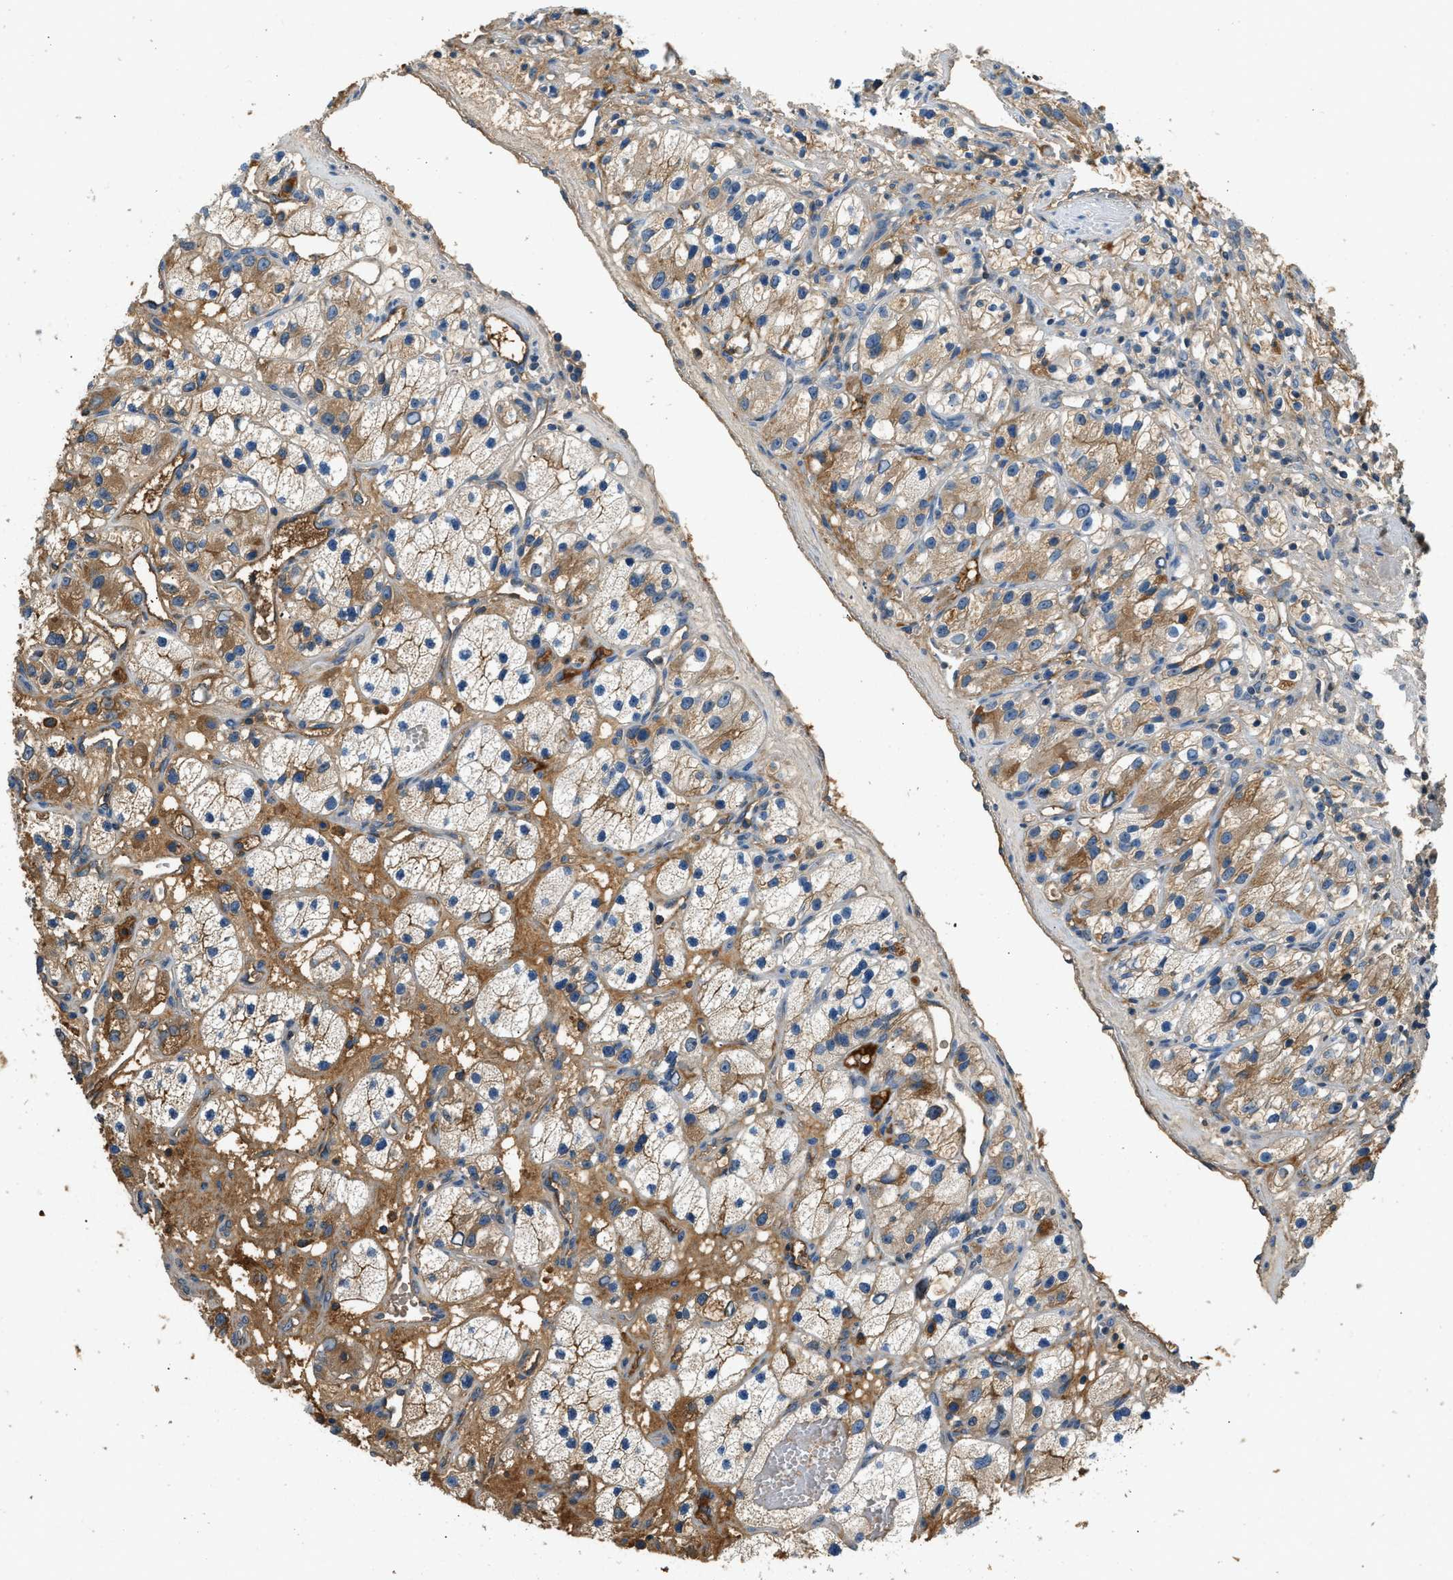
{"staining": {"intensity": "weak", "quantity": ">75%", "location": "cytoplasmic/membranous"}, "tissue": "renal cancer", "cell_type": "Tumor cells", "image_type": "cancer", "snomed": [{"axis": "morphology", "description": "Adenocarcinoma, NOS"}, {"axis": "topography", "description": "Kidney"}], "caption": "Renal adenocarcinoma was stained to show a protein in brown. There is low levels of weak cytoplasmic/membranous expression in about >75% of tumor cells.", "gene": "STC1", "patient": {"sex": "female", "age": 57}}